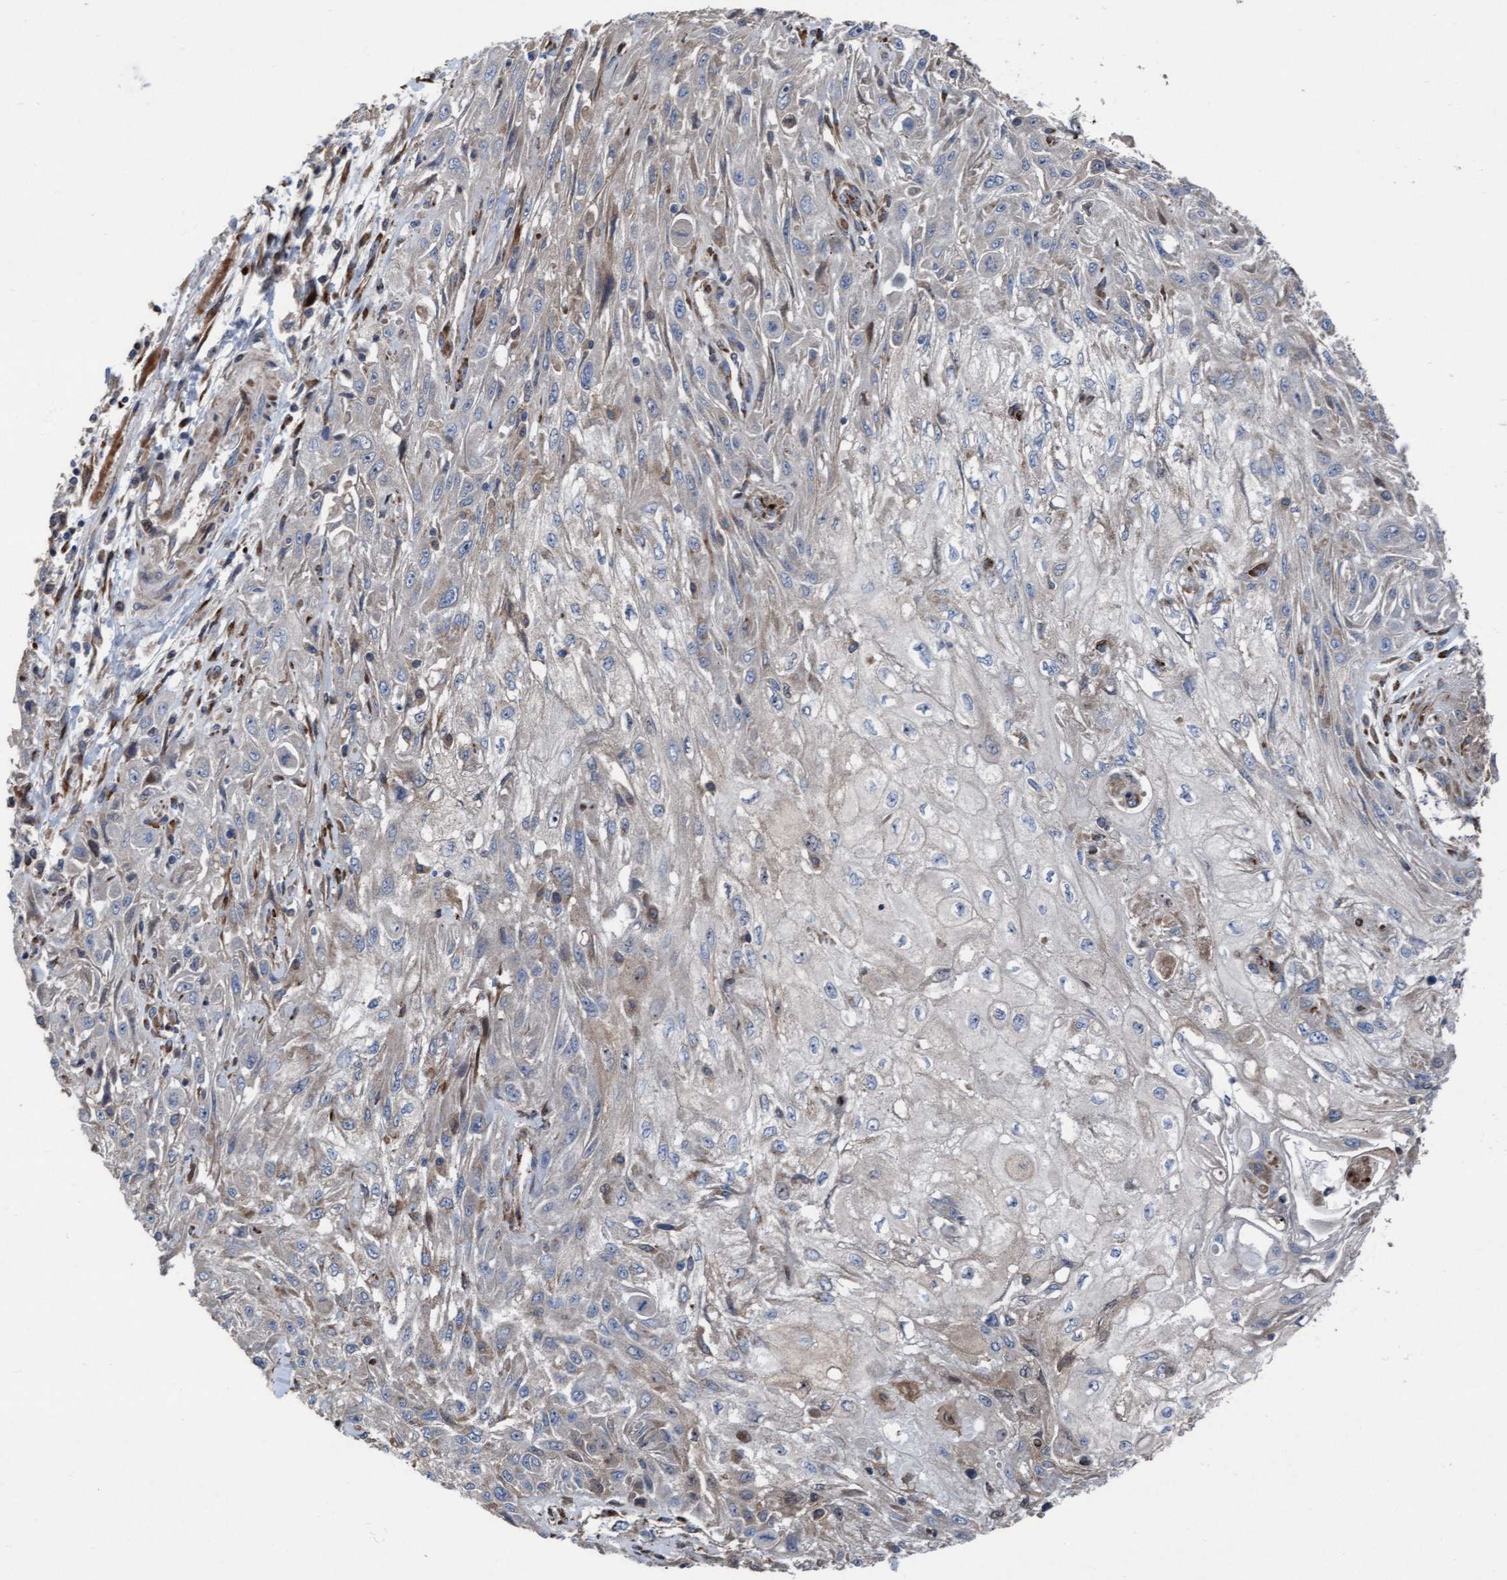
{"staining": {"intensity": "negative", "quantity": "none", "location": "none"}, "tissue": "skin cancer", "cell_type": "Tumor cells", "image_type": "cancer", "snomed": [{"axis": "morphology", "description": "Squamous cell carcinoma, NOS"}, {"axis": "morphology", "description": "Squamous cell carcinoma, metastatic, NOS"}, {"axis": "topography", "description": "Skin"}, {"axis": "topography", "description": "Lymph node"}], "caption": "Human skin cancer (squamous cell carcinoma) stained for a protein using IHC exhibits no positivity in tumor cells.", "gene": "KLHL26", "patient": {"sex": "male", "age": 75}}